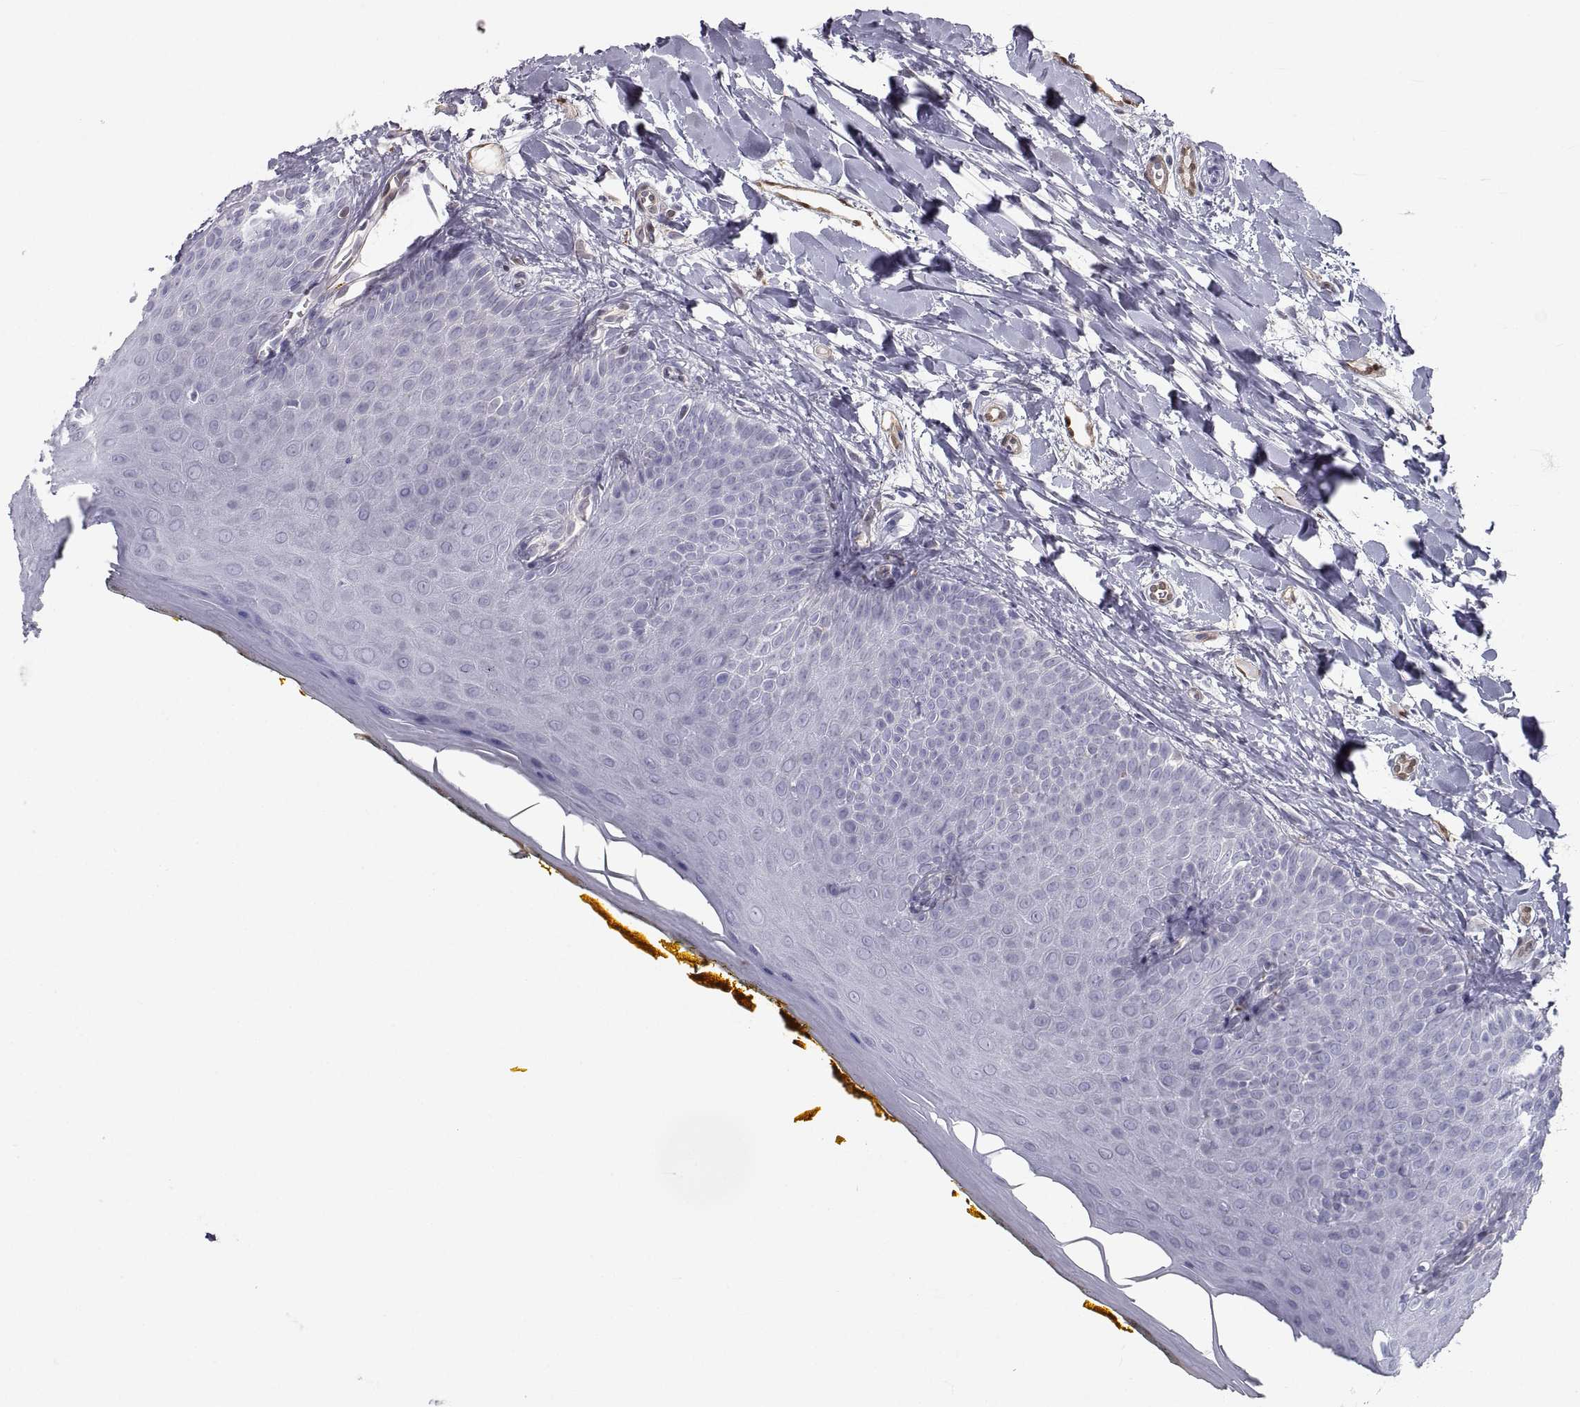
{"staining": {"intensity": "negative", "quantity": "none", "location": "none"}, "tissue": "oral mucosa", "cell_type": "Squamous epithelial cells", "image_type": "normal", "snomed": [{"axis": "morphology", "description": "Normal tissue, NOS"}, {"axis": "topography", "description": "Oral tissue"}], "caption": "This is an immunohistochemistry (IHC) histopathology image of normal oral mucosa. There is no positivity in squamous epithelial cells.", "gene": "PGM5", "patient": {"sex": "female", "age": 43}}